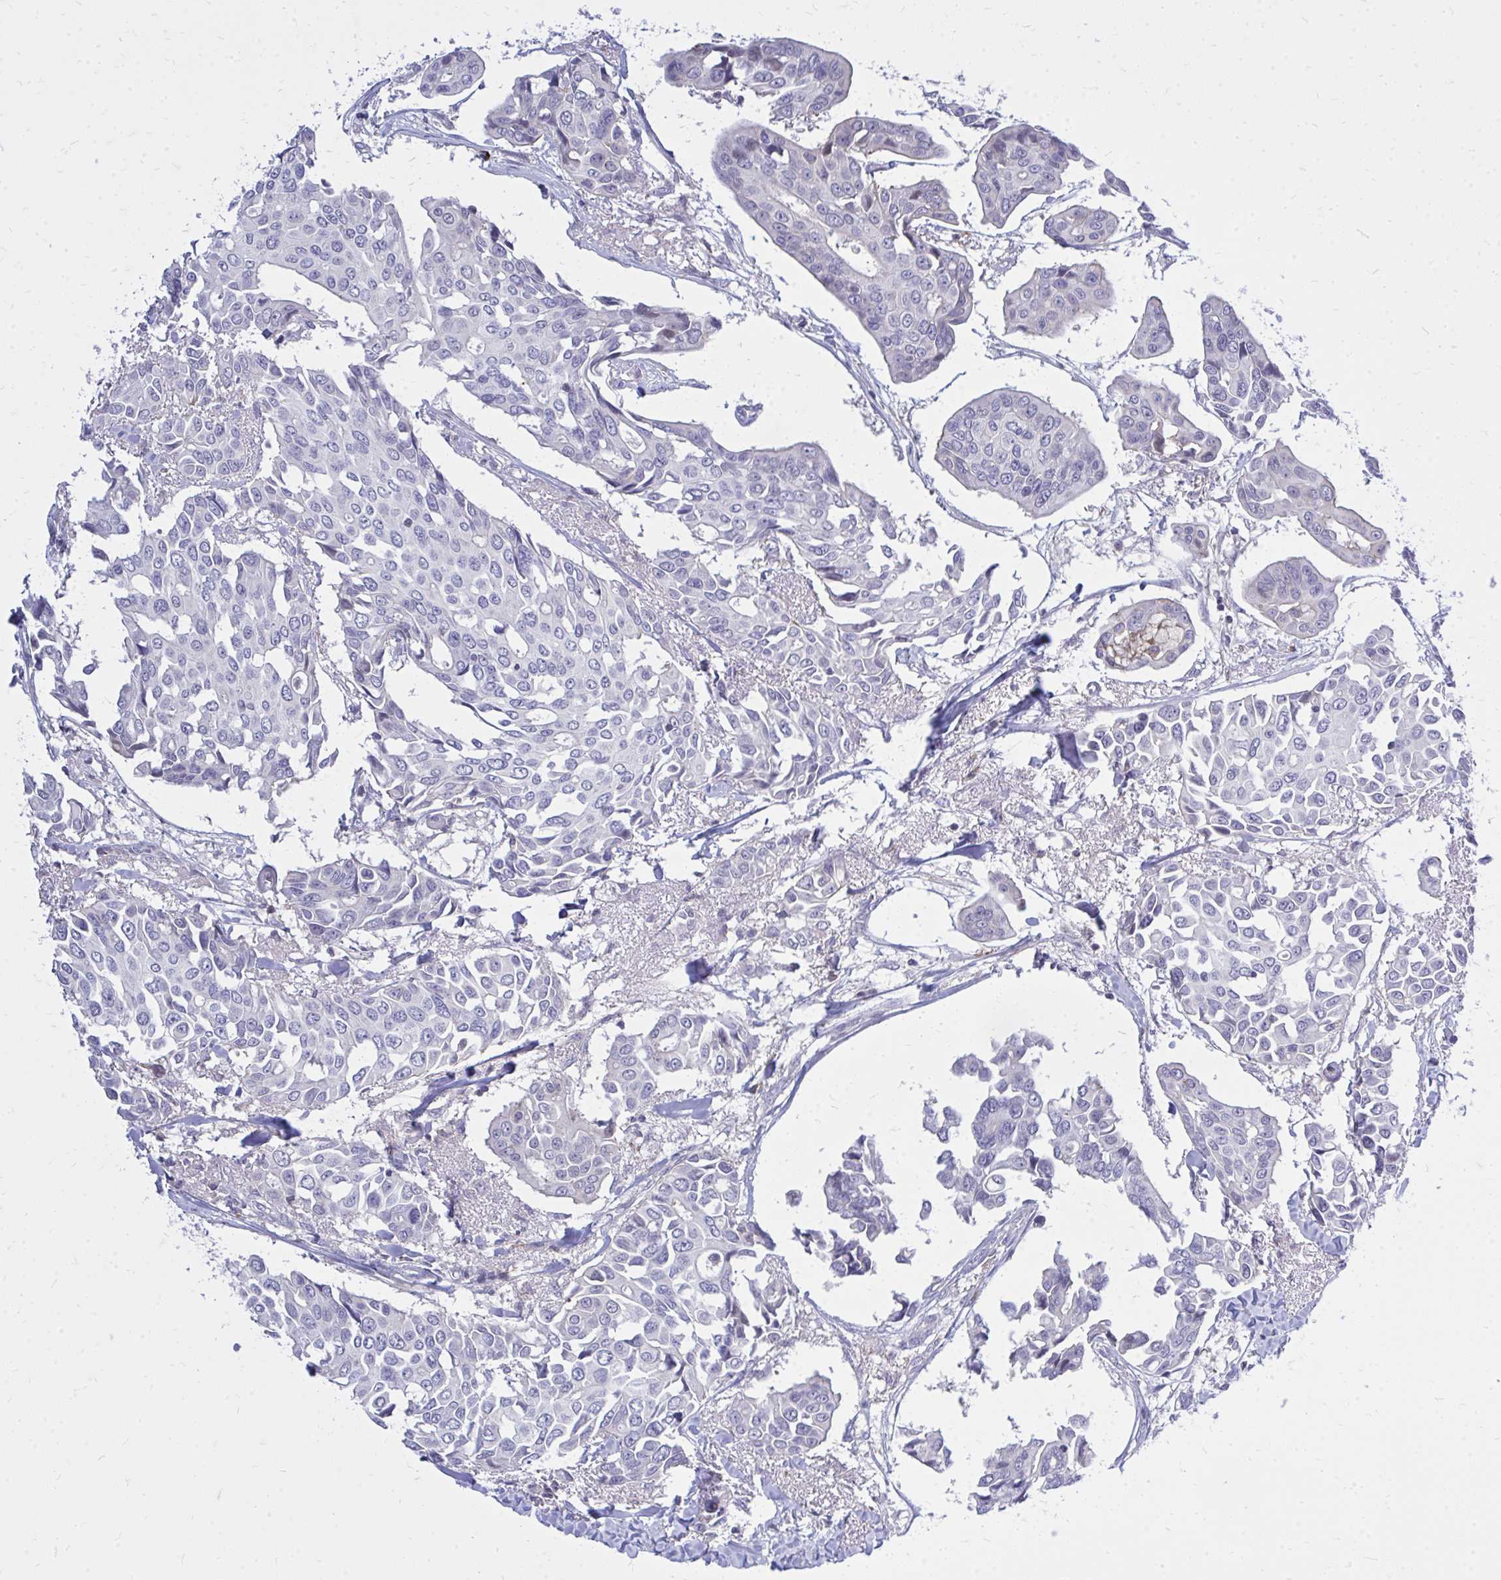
{"staining": {"intensity": "negative", "quantity": "none", "location": "none"}, "tissue": "breast cancer", "cell_type": "Tumor cells", "image_type": "cancer", "snomed": [{"axis": "morphology", "description": "Duct carcinoma"}, {"axis": "topography", "description": "Breast"}], "caption": "Breast invasive ductal carcinoma stained for a protein using immunohistochemistry (IHC) reveals no expression tumor cells.", "gene": "TP53I11", "patient": {"sex": "female", "age": 54}}